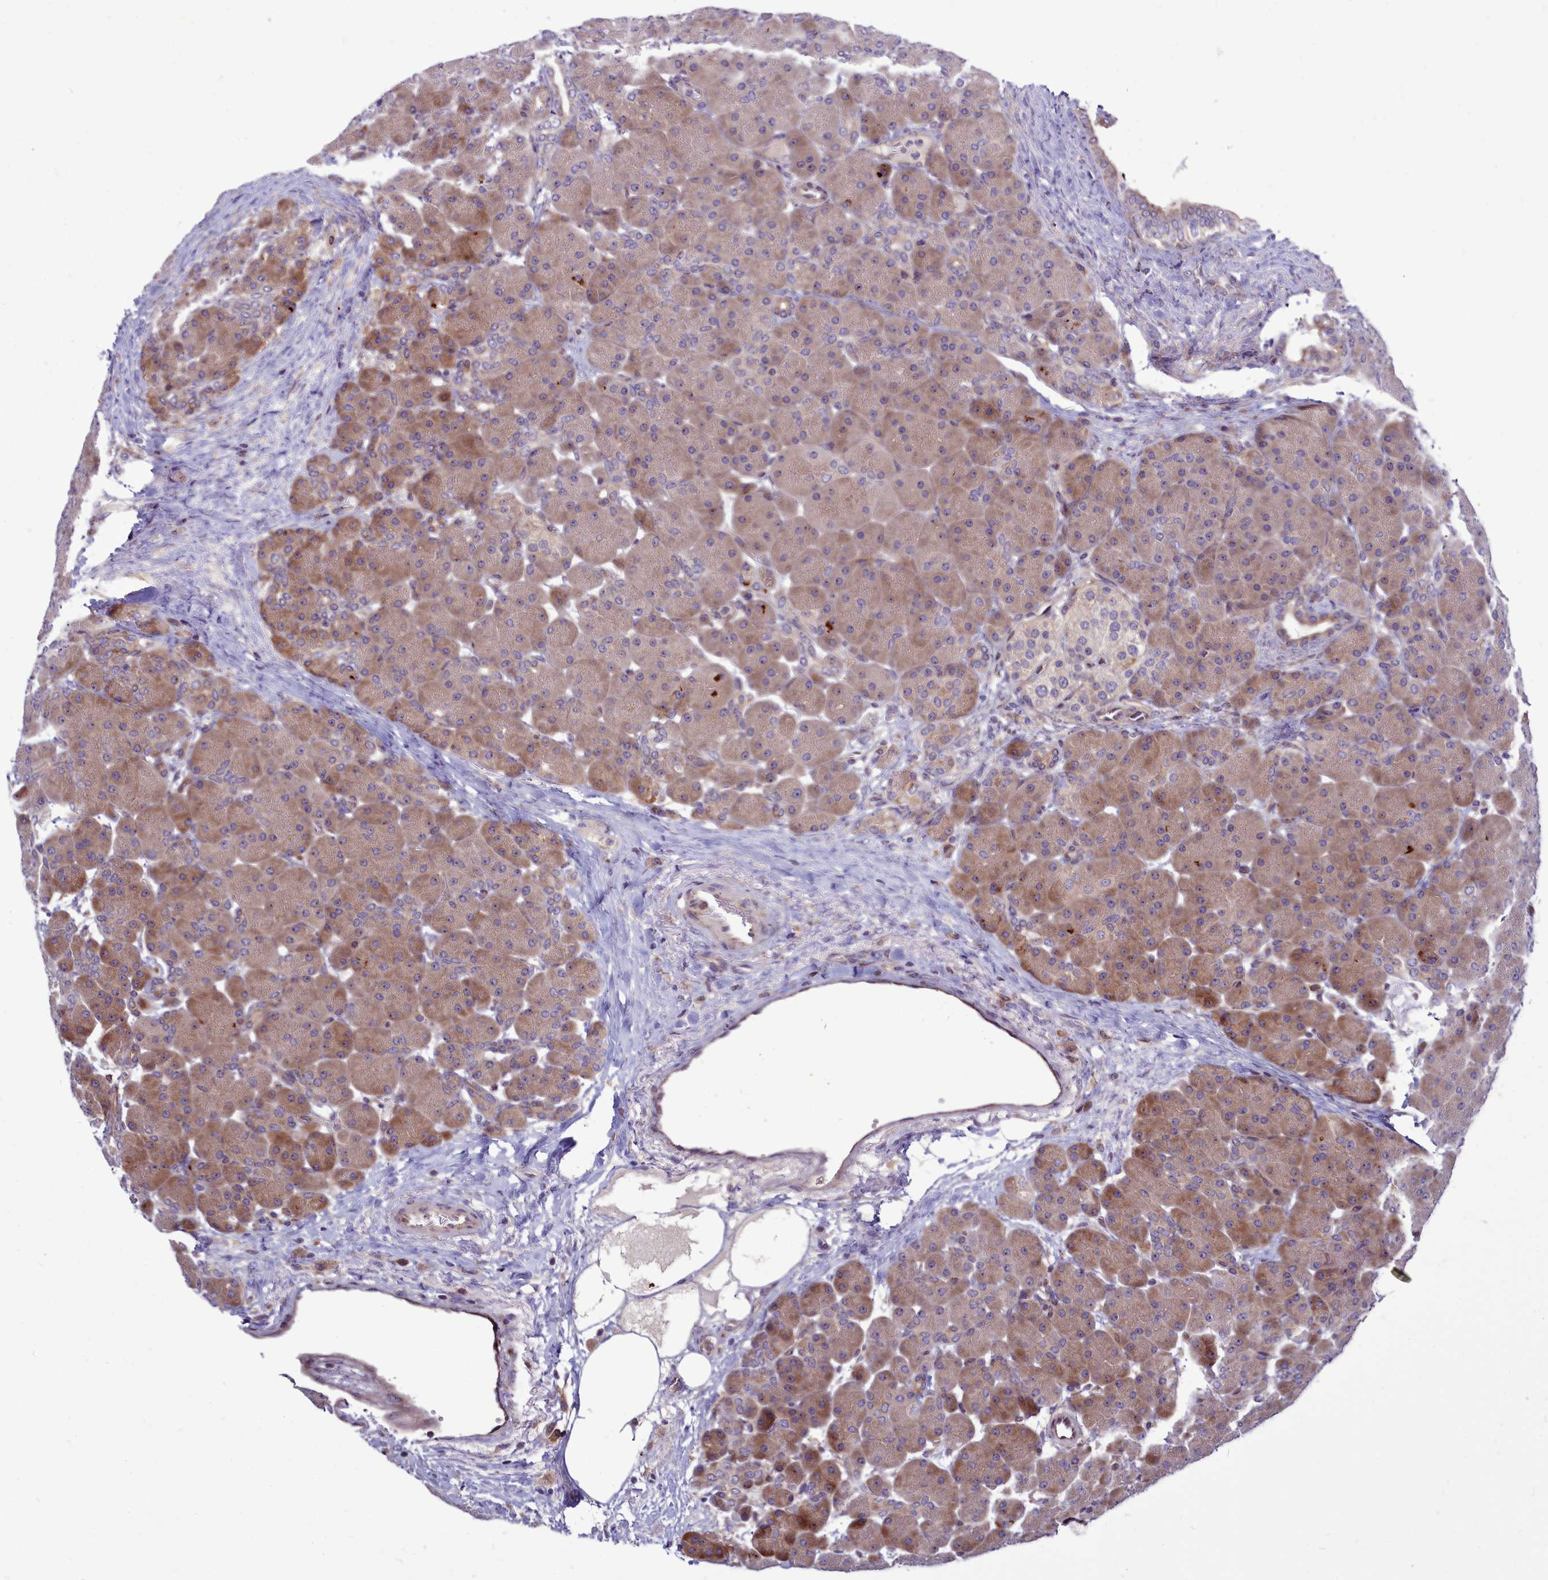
{"staining": {"intensity": "moderate", "quantity": ">75%", "location": "cytoplasmic/membranous"}, "tissue": "pancreas", "cell_type": "Exocrine glandular cells", "image_type": "normal", "snomed": [{"axis": "morphology", "description": "Normal tissue, NOS"}, {"axis": "topography", "description": "Pancreas"}], "caption": "Benign pancreas reveals moderate cytoplasmic/membranous staining in approximately >75% of exocrine glandular cells.", "gene": "RAPGEF4", "patient": {"sex": "male", "age": 66}}